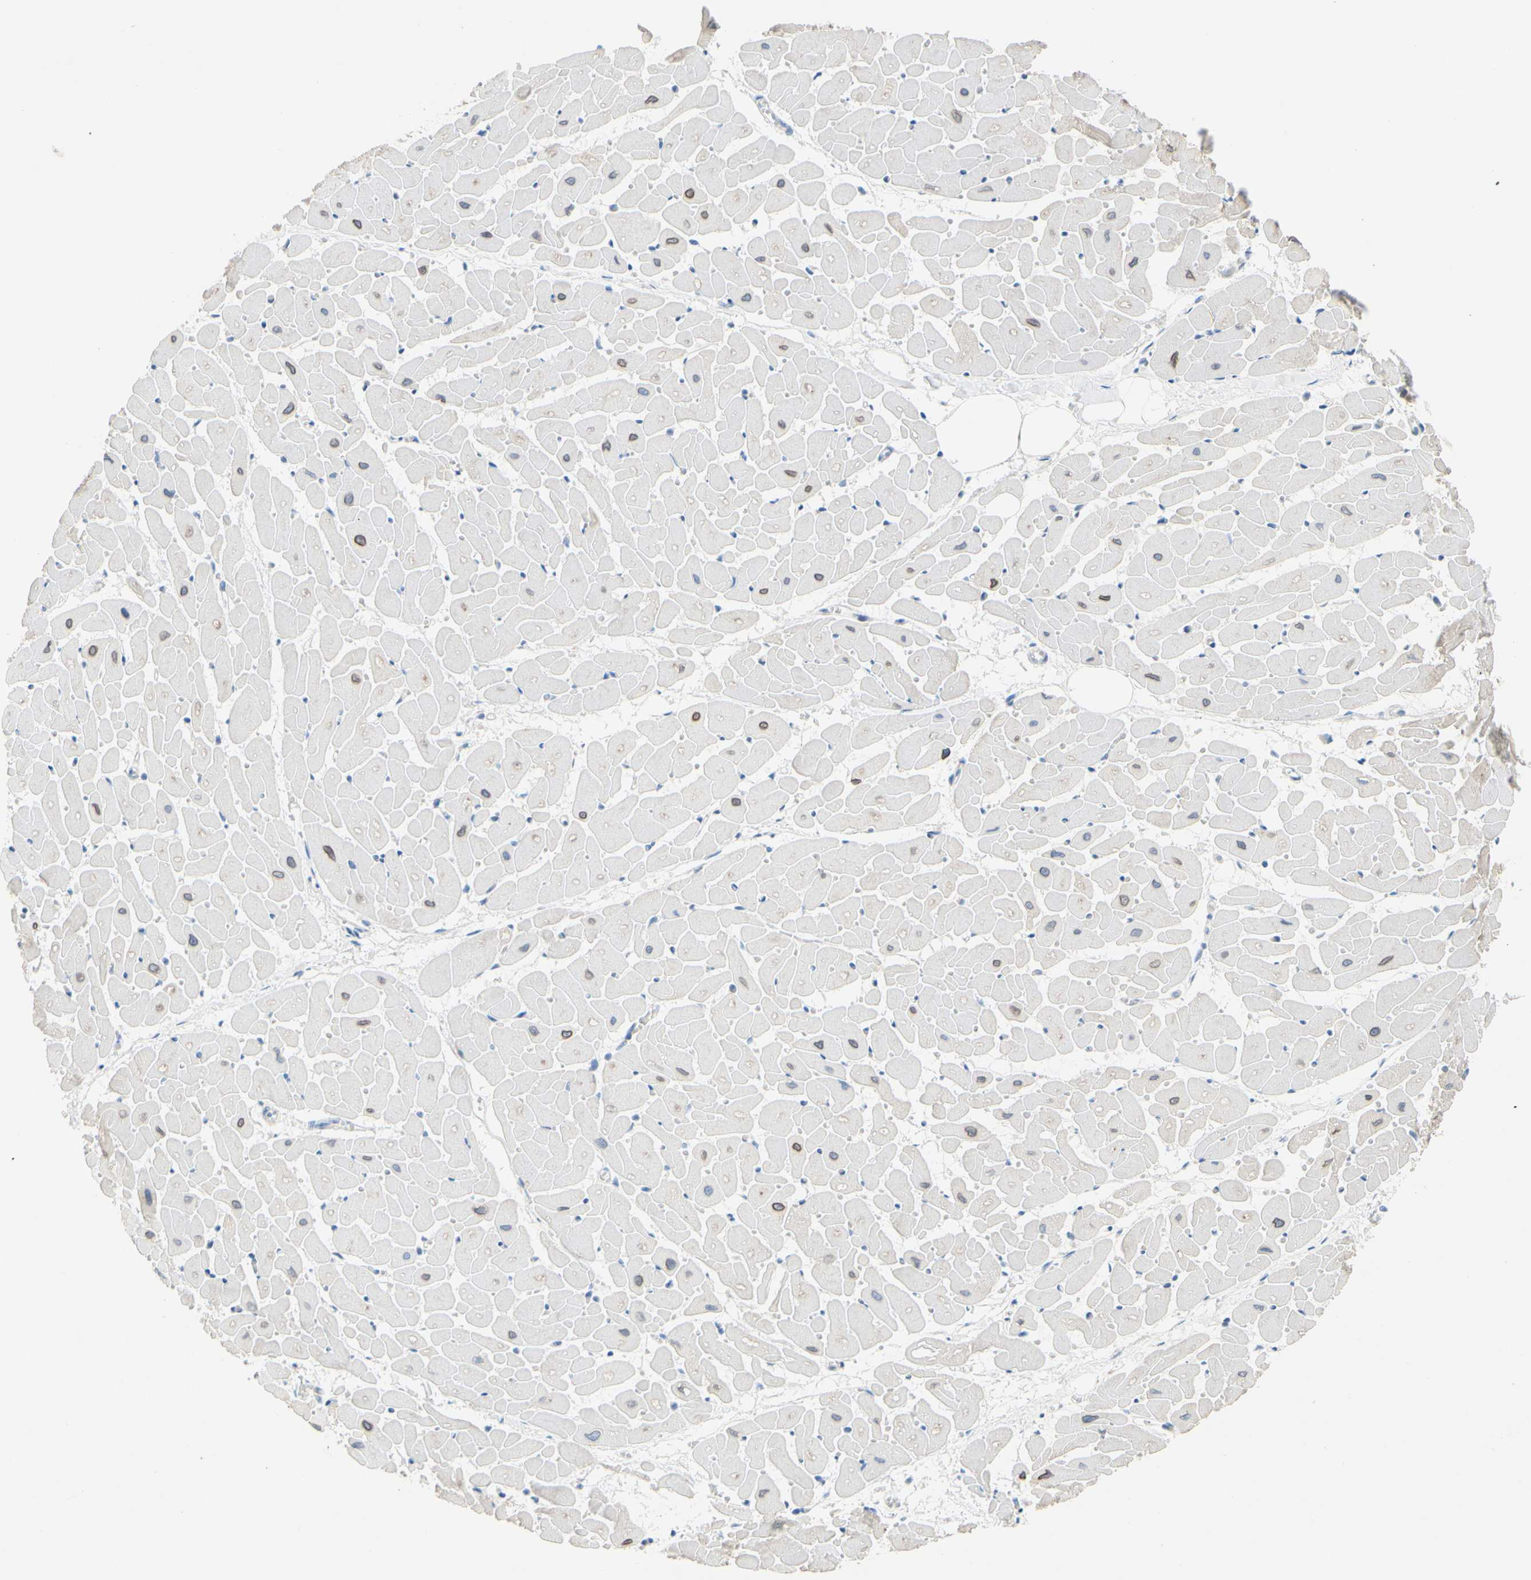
{"staining": {"intensity": "negative", "quantity": "none", "location": "none"}, "tissue": "heart muscle", "cell_type": "Cardiomyocytes", "image_type": "normal", "snomed": [{"axis": "morphology", "description": "Normal tissue, NOS"}, {"axis": "topography", "description": "Heart"}], "caption": "DAB (3,3'-diaminobenzidine) immunohistochemical staining of benign human heart muscle shows no significant positivity in cardiomyocytes.", "gene": "ZNF132", "patient": {"sex": "female", "age": 19}}